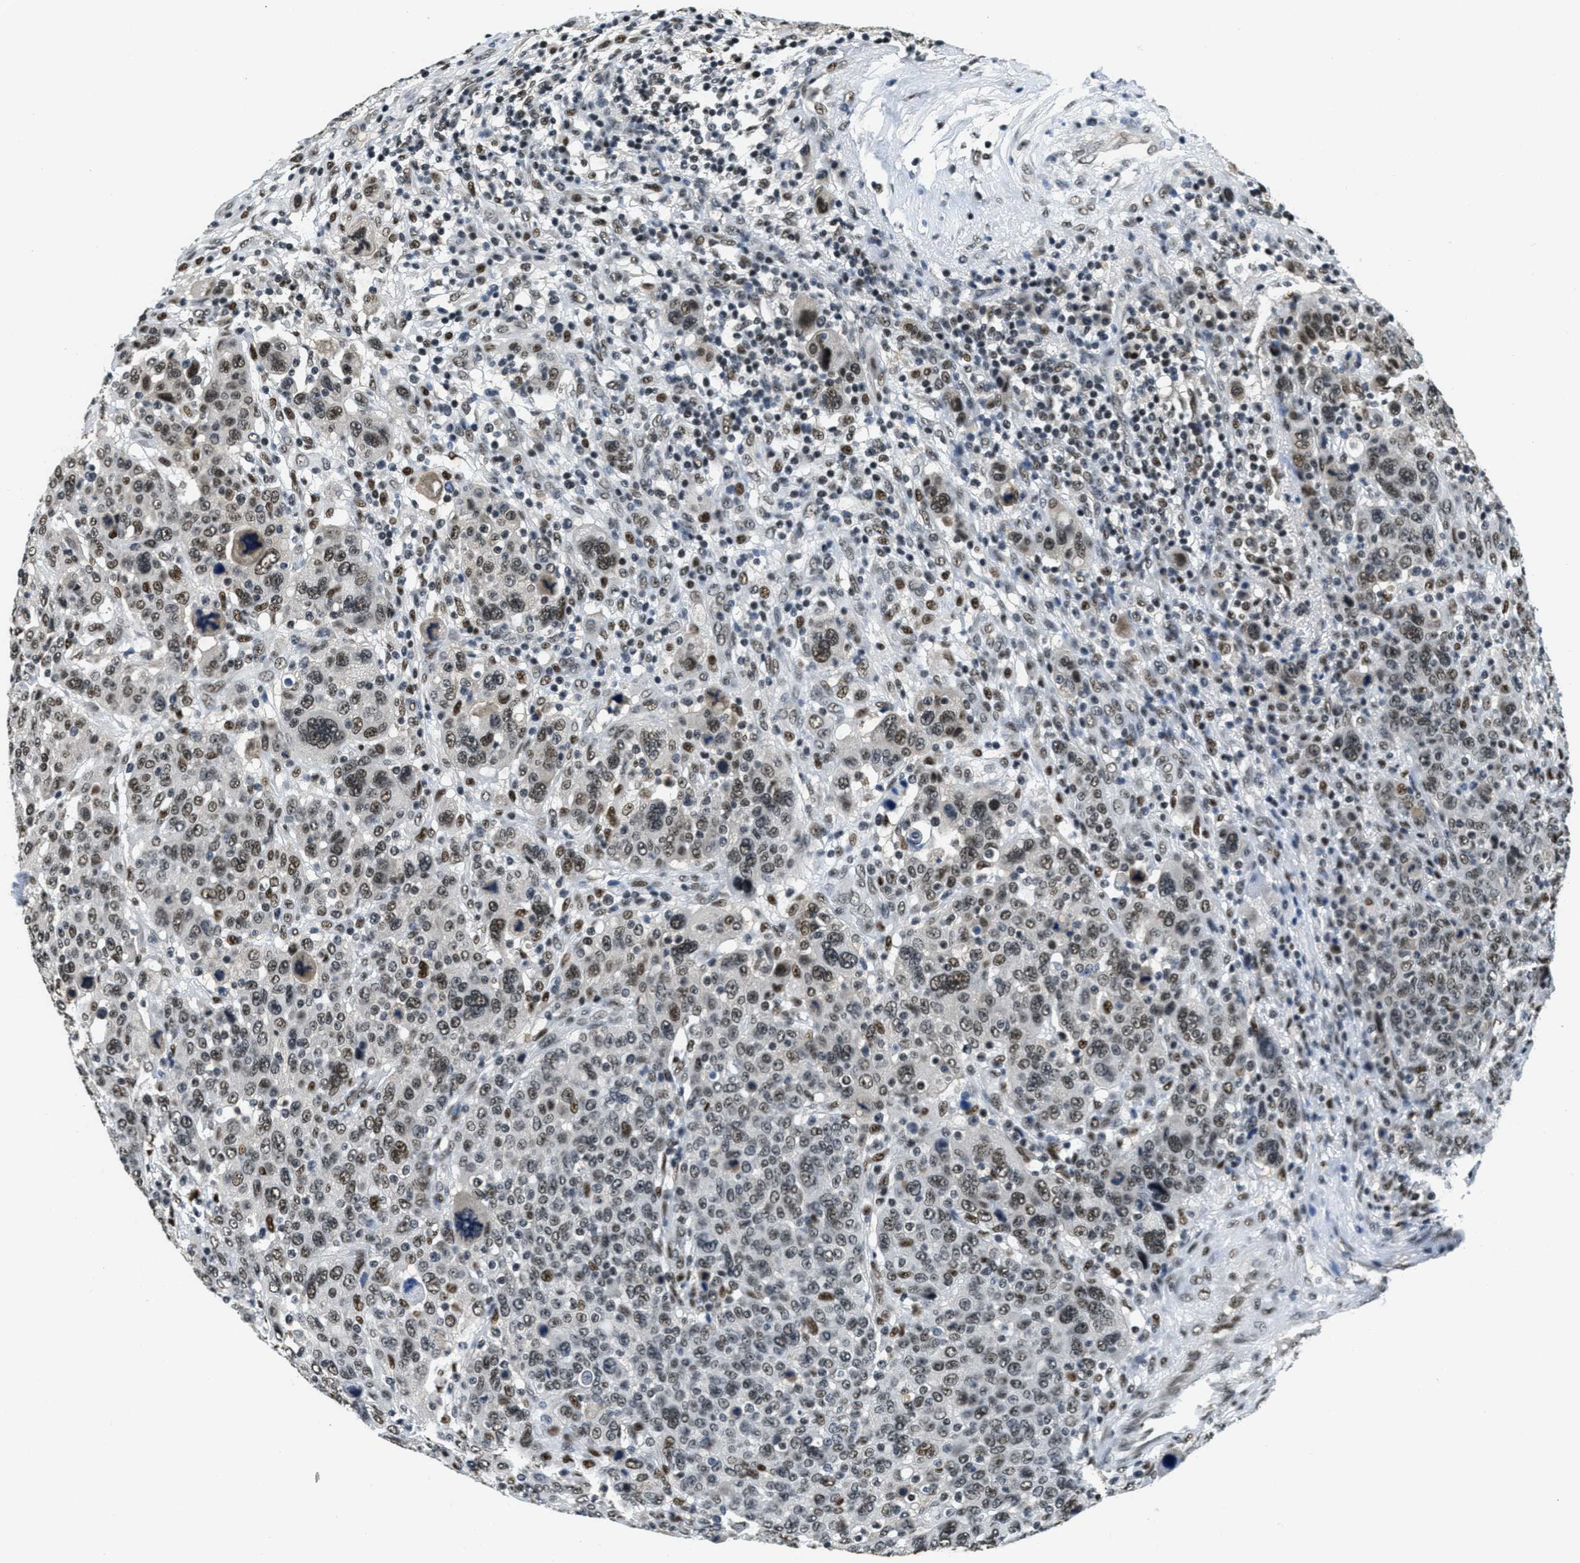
{"staining": {"intensity": "moderate", "quantity": ">75%", "location": "nuclear"}, "tissue": "breast cancer", "cell_type": "Tumor cells", "image_type": "cancer", "snomed": [{"axis": "morphology", "description": "Duct carcinoma"}, {"axis": "topography", "description": "Breast"}], "caption": "A medium amount of moderate nuclear expression is present in about >75% of tumor cells in breast intraductal carcinoma tissue.", "gene": "SSB", "patient": {"sex": "female", "age": 37}}